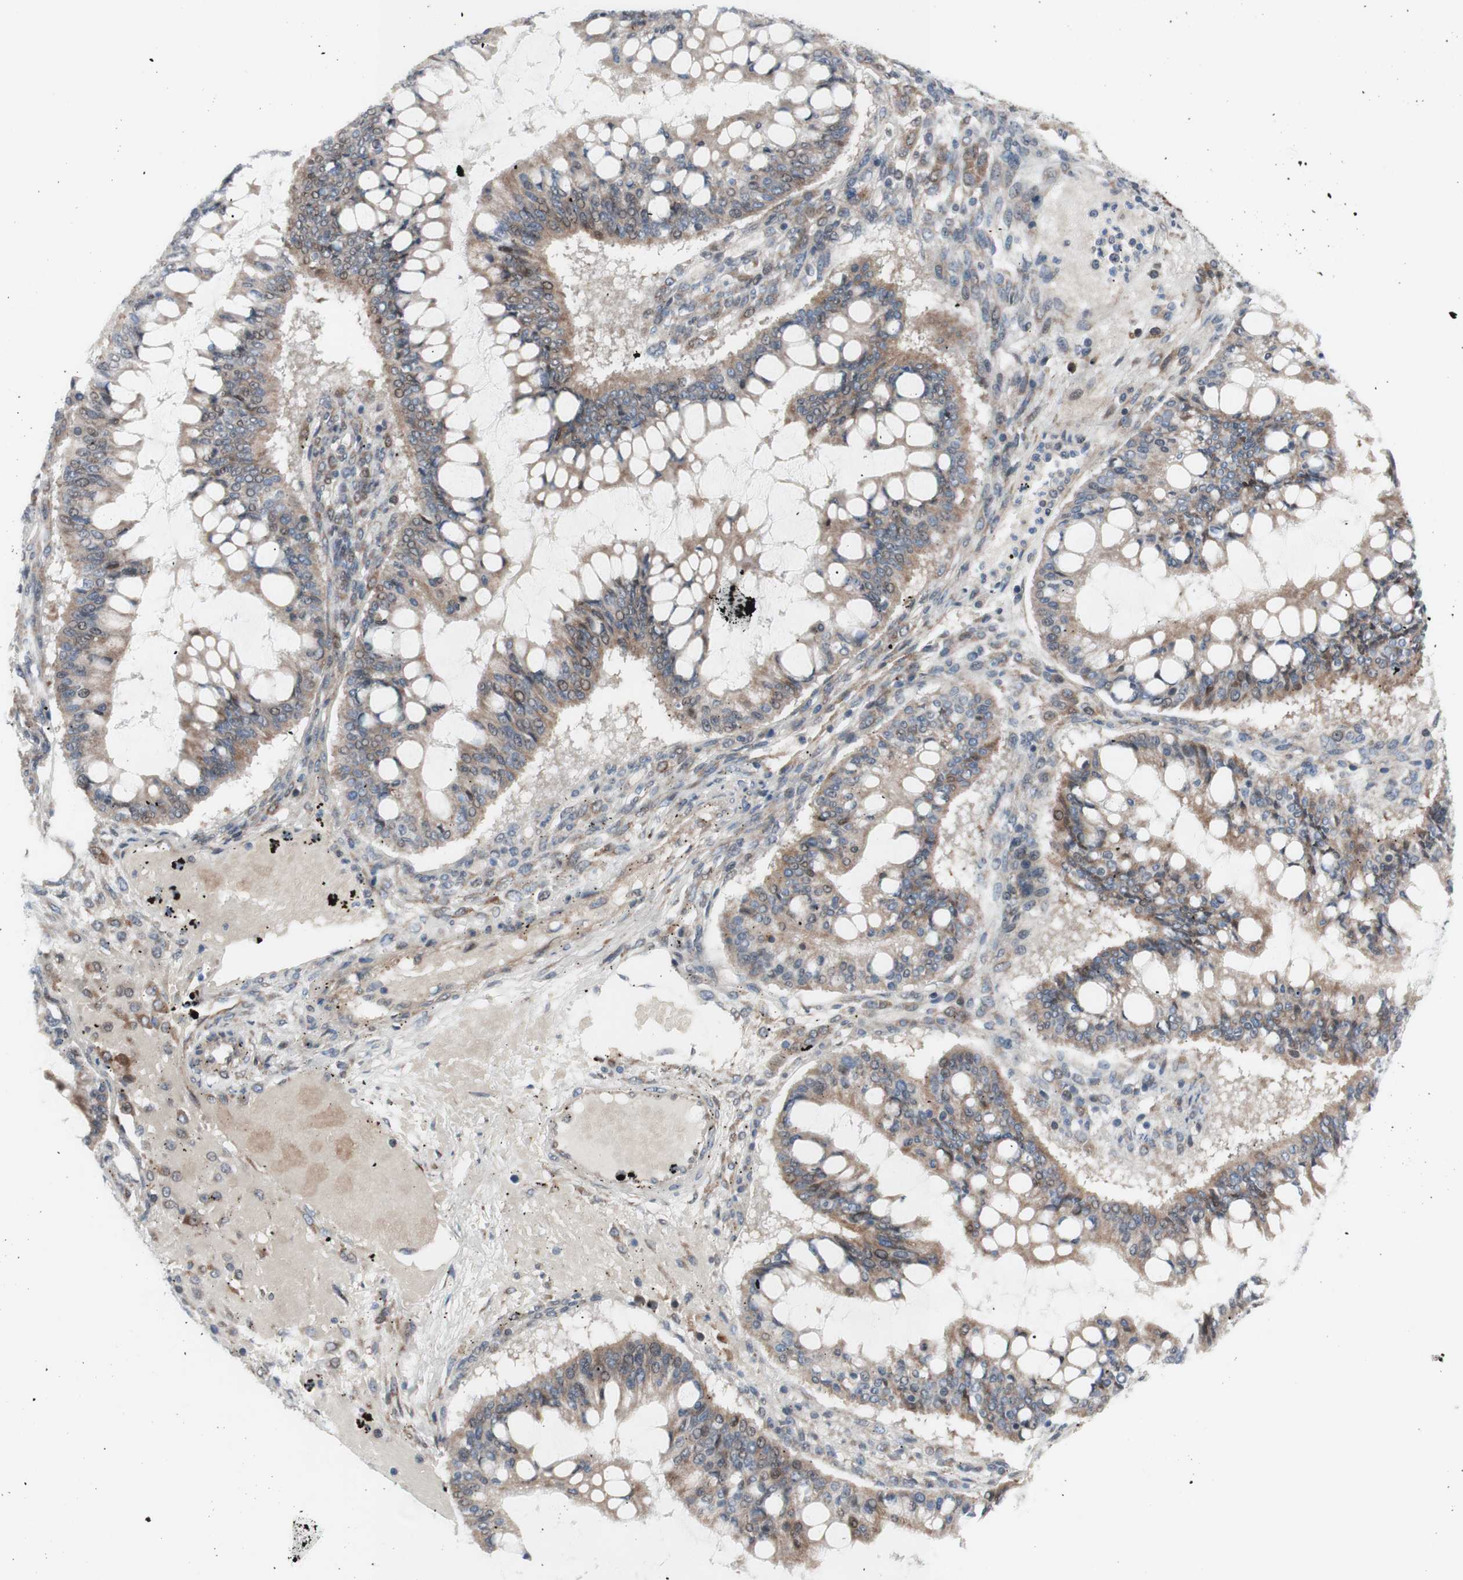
{"staining": {"intensity": "weak", "quantity": "25%-75%", "location": "cytoplasmic/membranous,nuclear"}, "tissue": "ovarian cancer", "cell_type": "Tumor cells", "image_type": "cancer", "snomed": [{"axis": "morphology", "description": "Cystadenocarcinoma, mucinous, NOS"}, {"axis": "topography", "description": "Ovary"}], "caption": "The image demonstrates staining of ovarian mucinous cystadenocarcinoma, revealing weak cytoplasmic/membranous and nuclear protein staining (brown color) within tumor cells.", "gene": "PHTF2", "patient": {"sex": "female", "age": 73}}